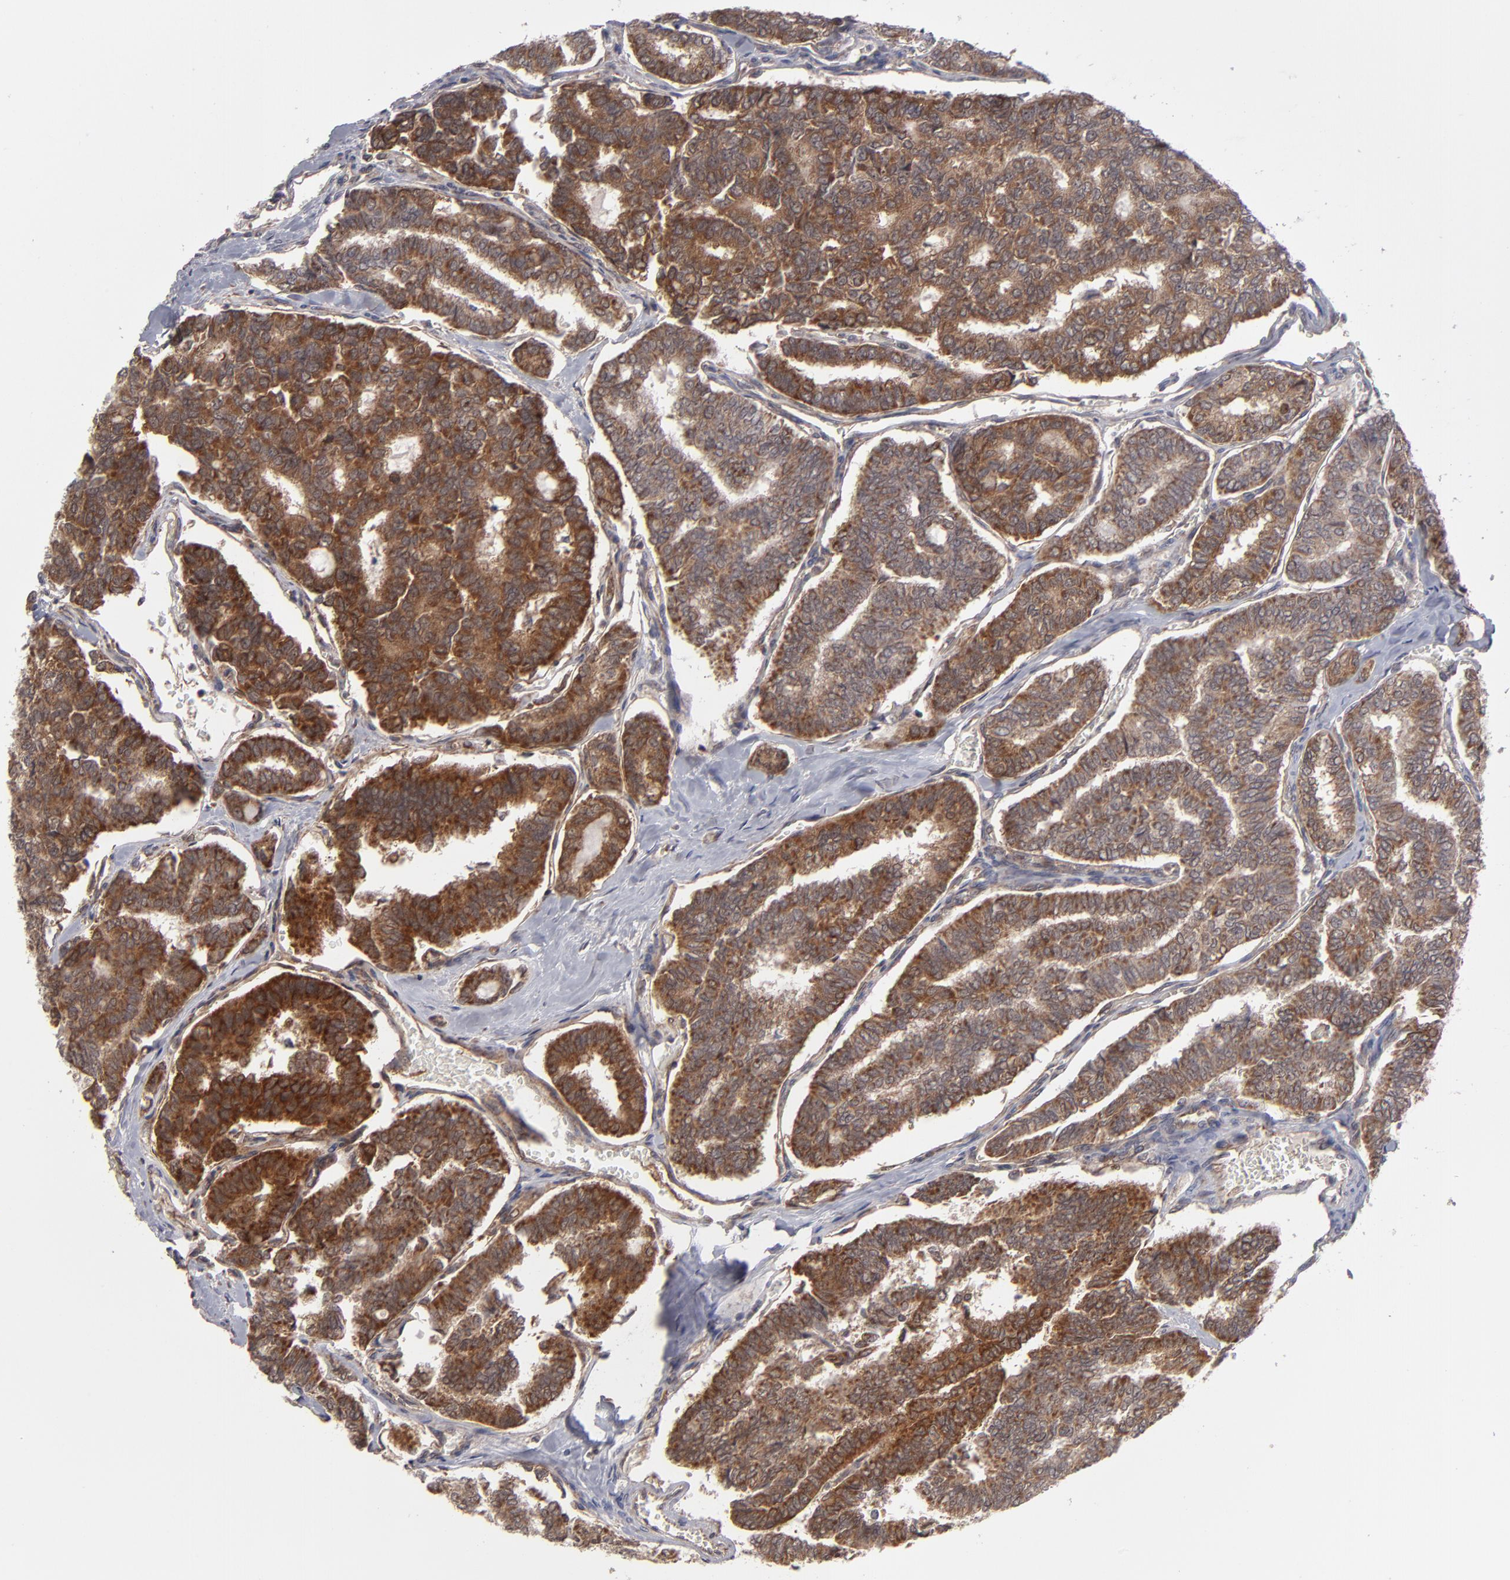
{"staining": {"intensity": "strong", "quantity": ">75%", "location": "cytoplasmic/membranous"}, "tissue": "thyroid cancer", "cell_type": "Tumor cells", "image_type": "cancer", "snomed": [{"axis": "morphology", "description": "Papillary adenocarcinoma, NOS"}, {"axis": "topography", "description": "Thyroid gland"}], "caption": "Protein analysis of papillary adenocarcinoma (thyroid) tissue demonstrates strong cytoplasmic/membranous staining in about >75% of tumor cells. (Brightfield microscopy of DAB IHC at high magnification).", "gene": "GLCCI1", "patient": {"sex": "female", "age": 35}}